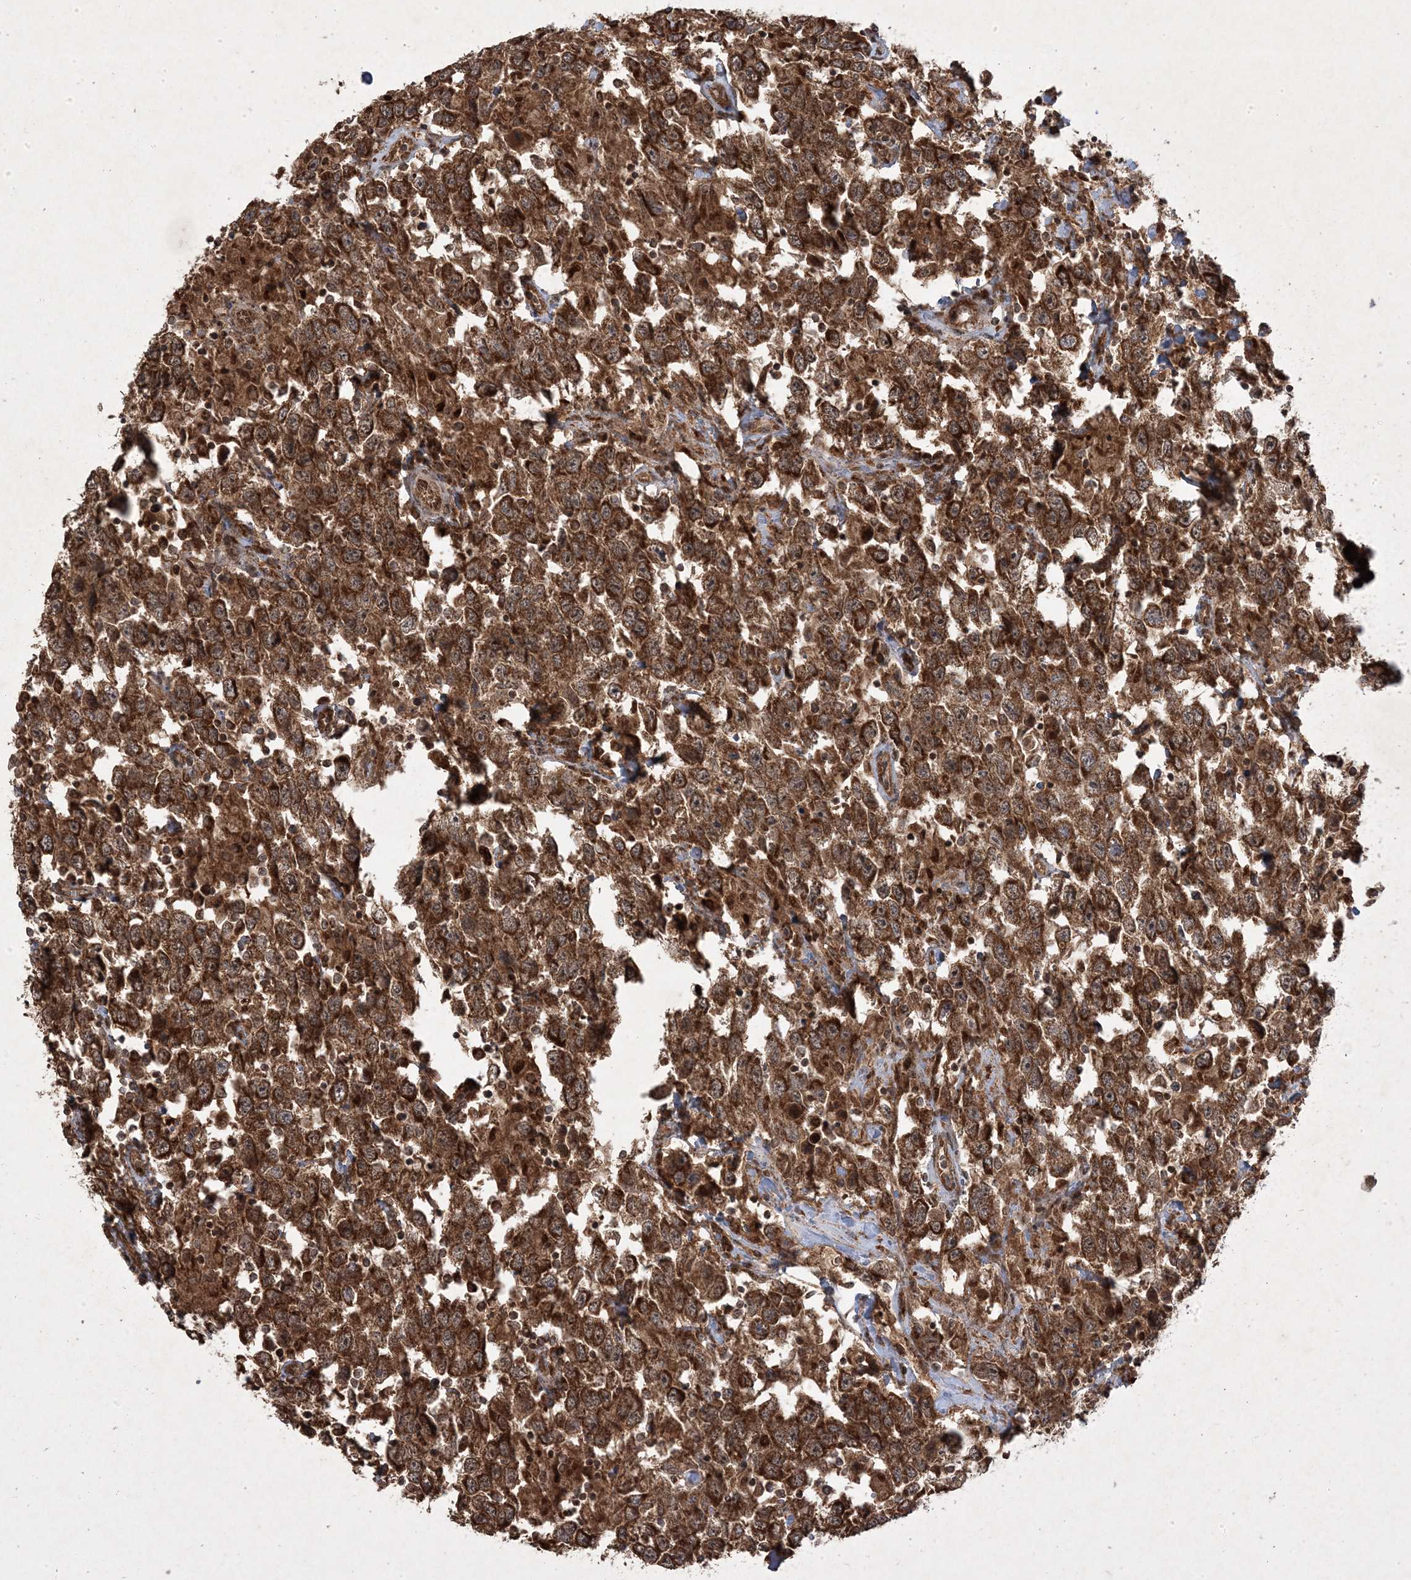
{"staining": {"intensity": "strong", "quantity": ">75%", "location": "cytoplasmic/membranous"}, "tissue": "testis cancer", "cell_type": "Tumor cells", "image_type": "cancer", "snomed": [{"axis": "morphology", "description": "Seminoma, NOS"}, {"axis": "topography", "description": "Testis"}], "caption": "Immunohistochemical staining of human testis cancer reveals high levels of strong cytoplasmic/membranous protein positivity in about >75% of tumor cells. (Brightfield microscopy of DAB IHC at high magnification).", "gene": "PLEKHM2", "patient": {"sex": "male", "age": 41}}